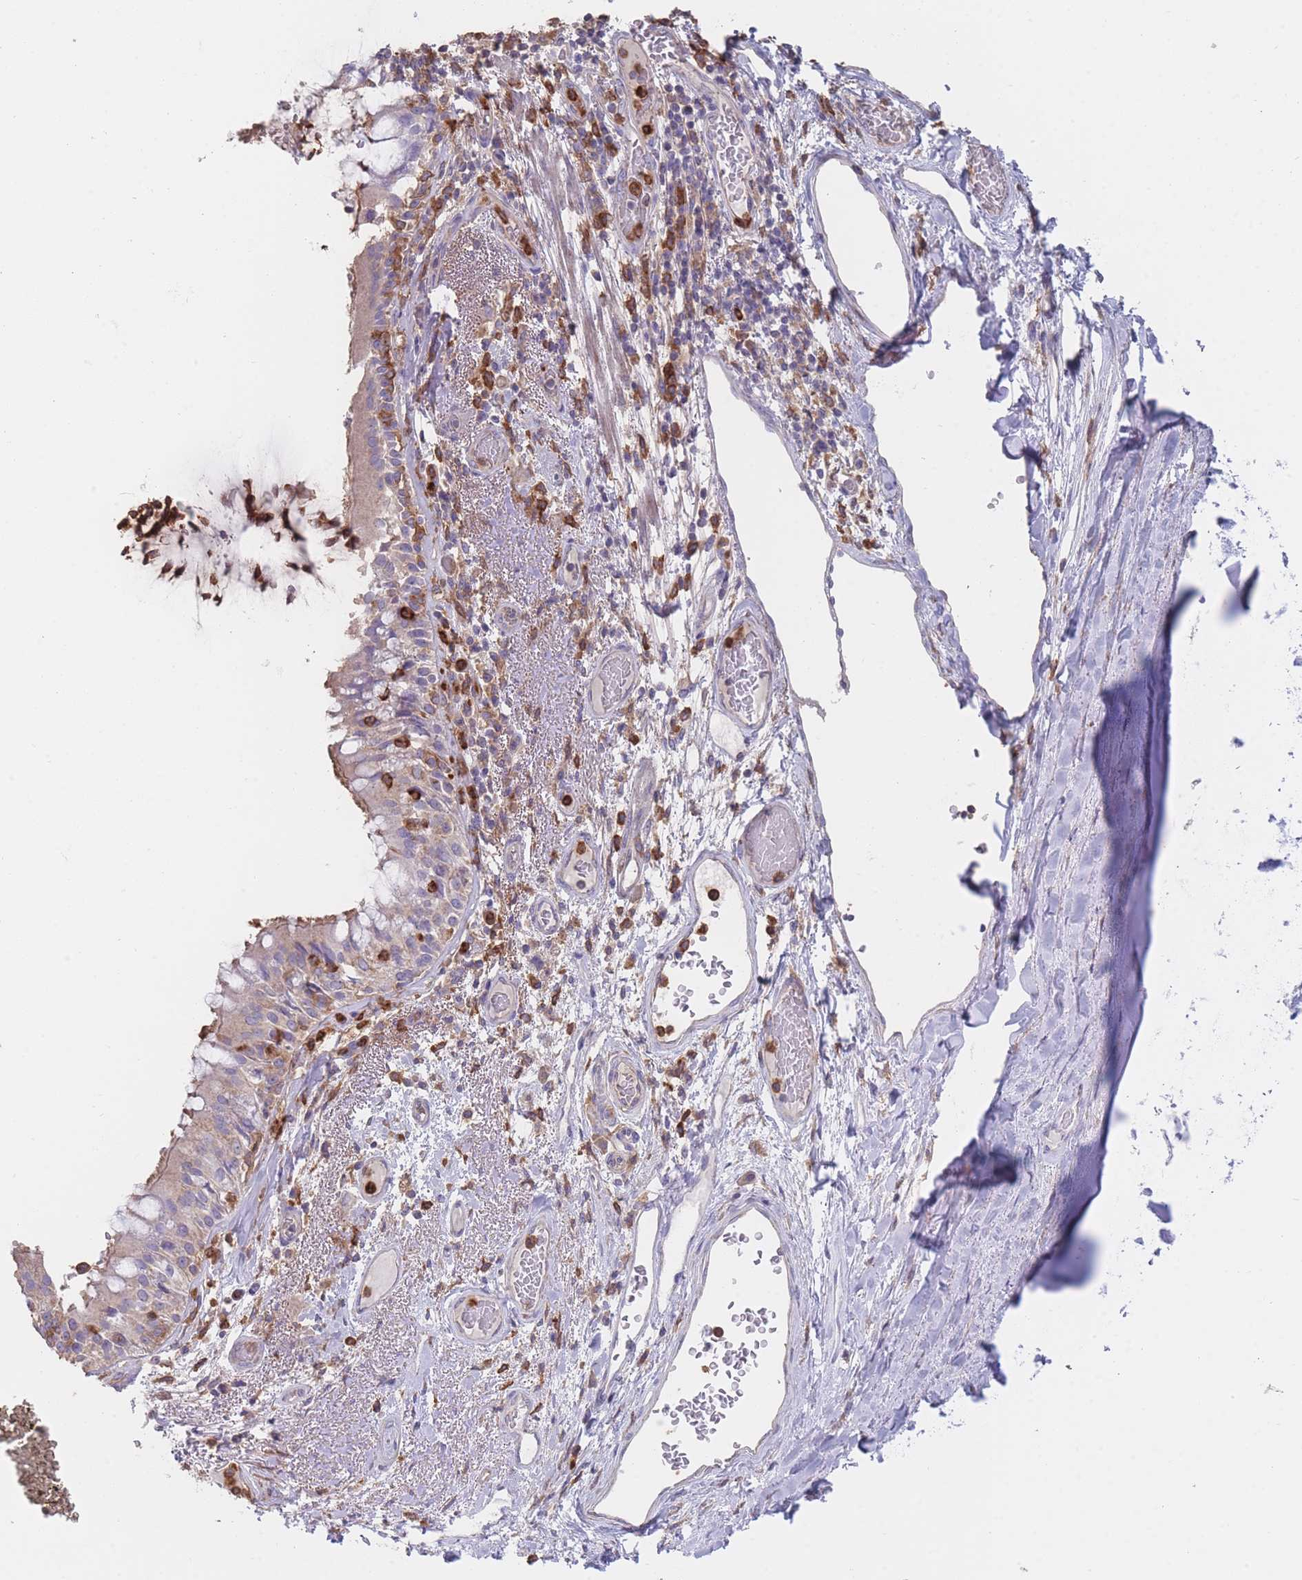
{"staining": {"intensity": "weak", "quantity": "25%-75%", "location": "cytoplasmic/membranous"}, "tissue": "bronchus", "cell_type": "Respiratory epithelial cells", "image_type": "normal", "snomed": [{"axis": "morphology", "description": "Normal tissue, NOS"}, {"axis": "topography", "description": "Cartilage tissue"}, {"axis": "topography", "description": "Bronchus"}], "caption": "The immunohistochemical stain labels weak cytoplasmic/membranous staining in respiratory epithelial cells of benign bronchus.", "gene": "CLEC12A", "patient": {"sex": "male", "age": 63}}